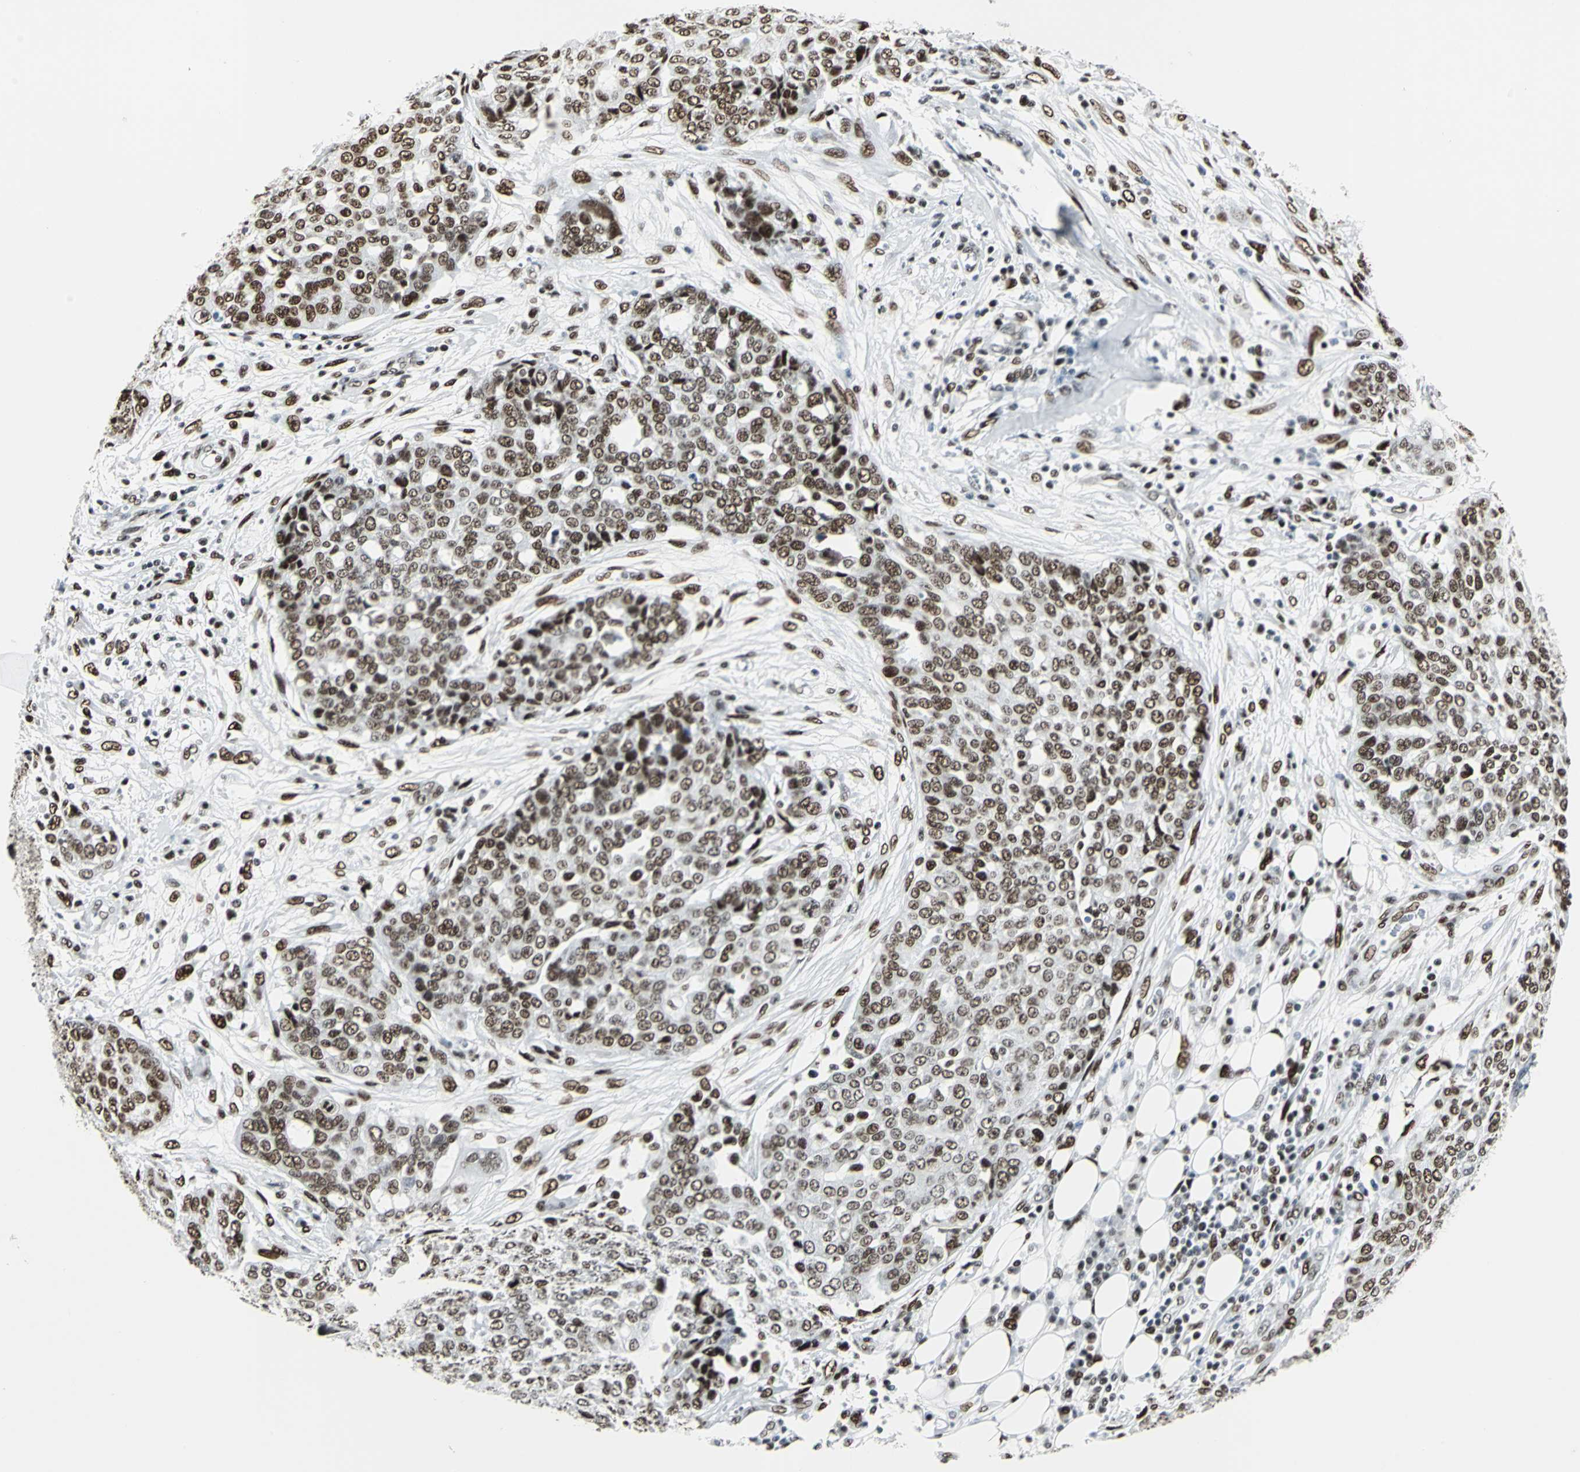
{"staining": {"intensity": "strong", "quantity": ">75%", "location": "nuclear"}, "tissue": "ovarian cancer", "cell_type": "Tumor cells", "image_type": "cancer", "snomed": [{"axis": "morphology", "description": "Cystadenocarcinoma, serous, NOS"}, {"axis": "topography", "description": "Soft tissue"}, {"axis": "topography", "description": "Ovary"}], "caption": "Immunohistochemical staining of human ovarian cancer (serous cystadenocarcinoma) exhibits strong nuclear protein expression in approximately >75% of tumor cells.", "gene": "HDAC2", "patient": {"sex": "female", "age": 57}}